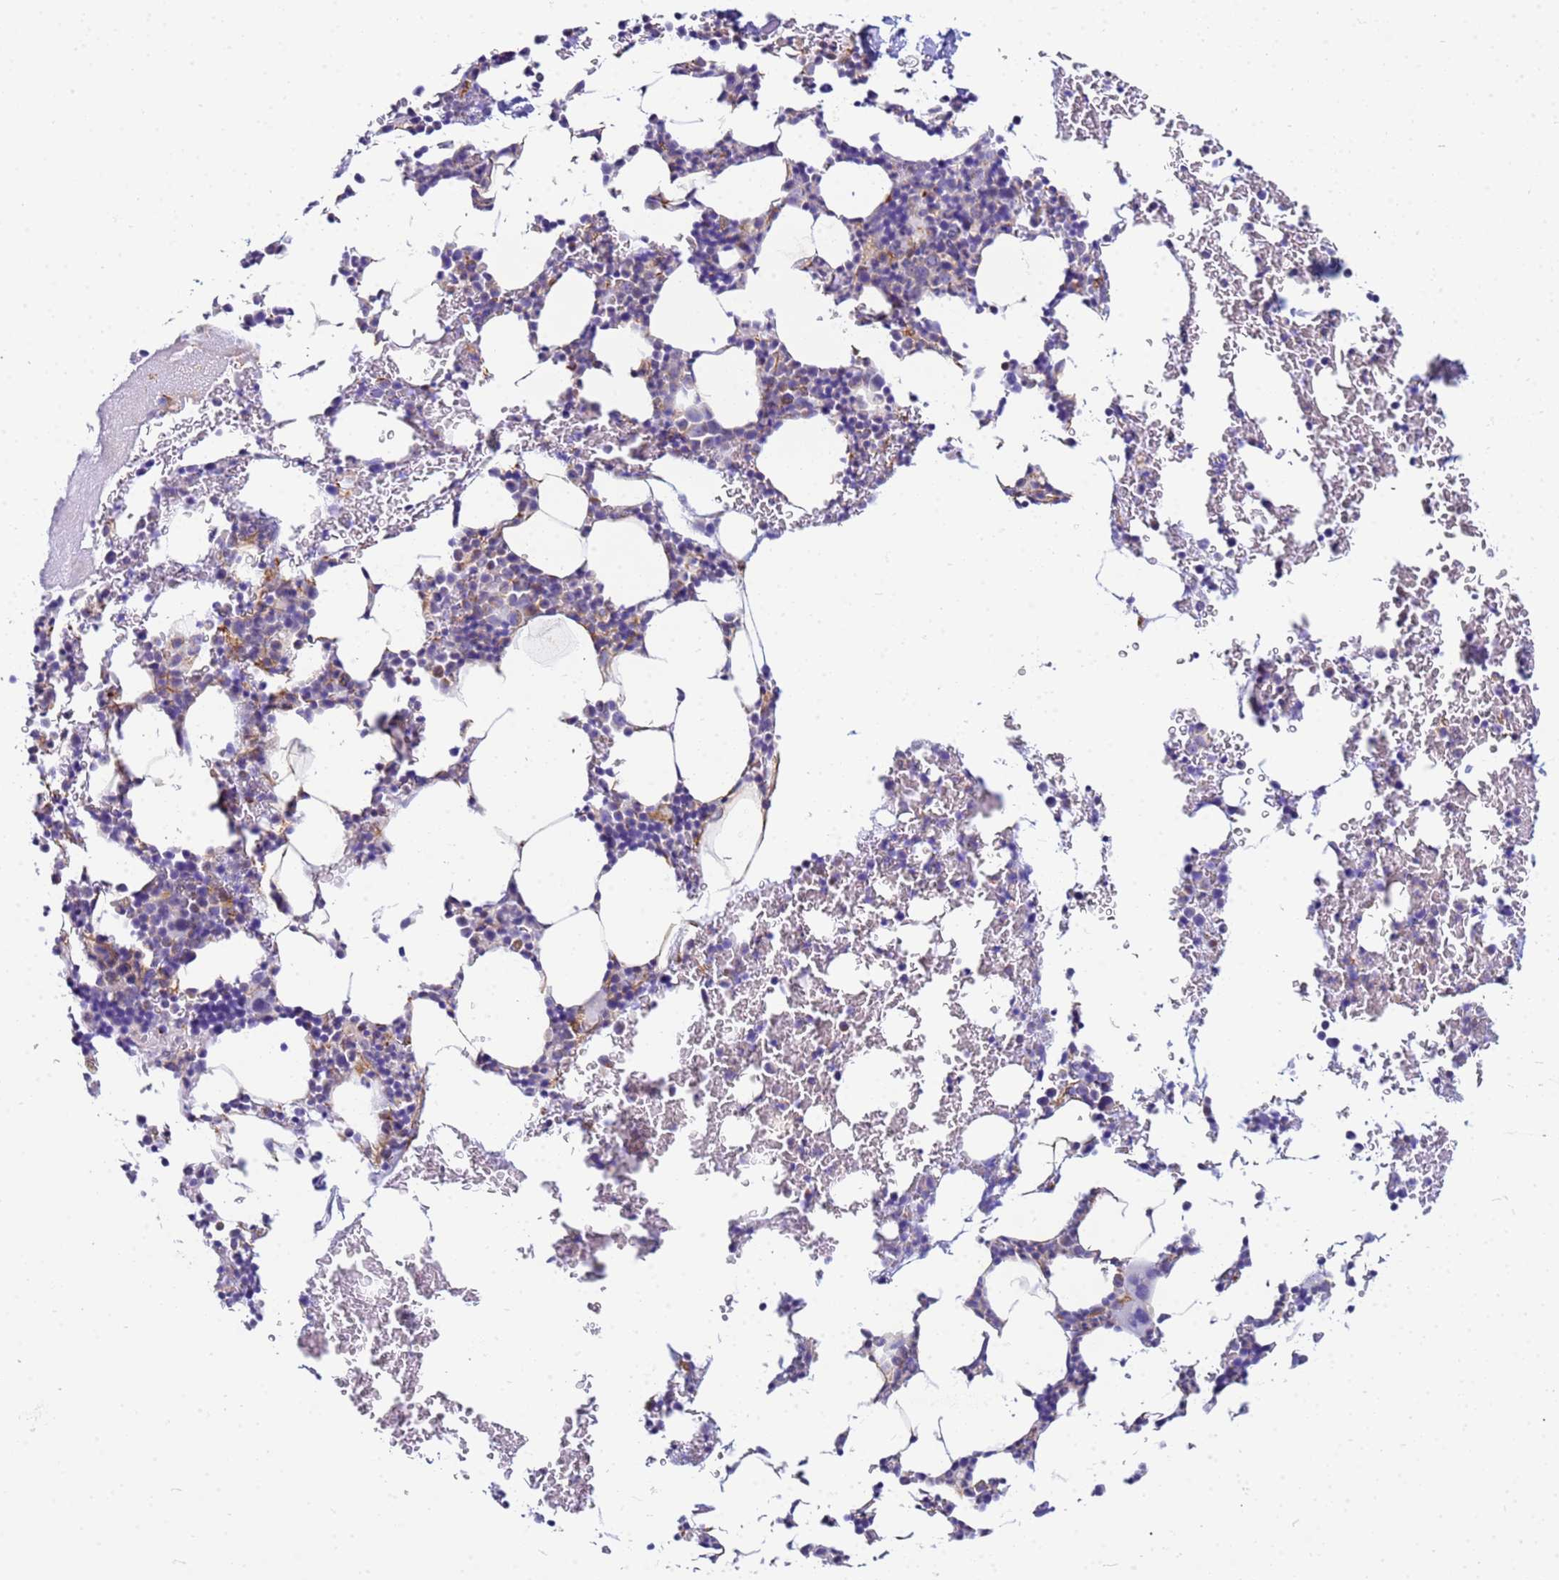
{"staining": {"intensity": "weak", "quantity": "<25%", "location": "cytoplasmic/membranous"}, "tissue": "bone marrow", "cell_type": "Hematopoietic cells", "image_type": "normal", "snomed": [{"axis": "morphology", "description": "Normal tissue, NOS"}, {"axis": "morphology", "description": "Inflammation, NOS"}, {"axis": "topography", "description": "Bone marrow"}], "caption": "High power microscopy histopathology image of an IHC image of unremarkable bone marrow, revealing no significant expression in hematopoietic cells.", "gene": "UBXN2B", "patient": {"sex": "male", "age": 41}}